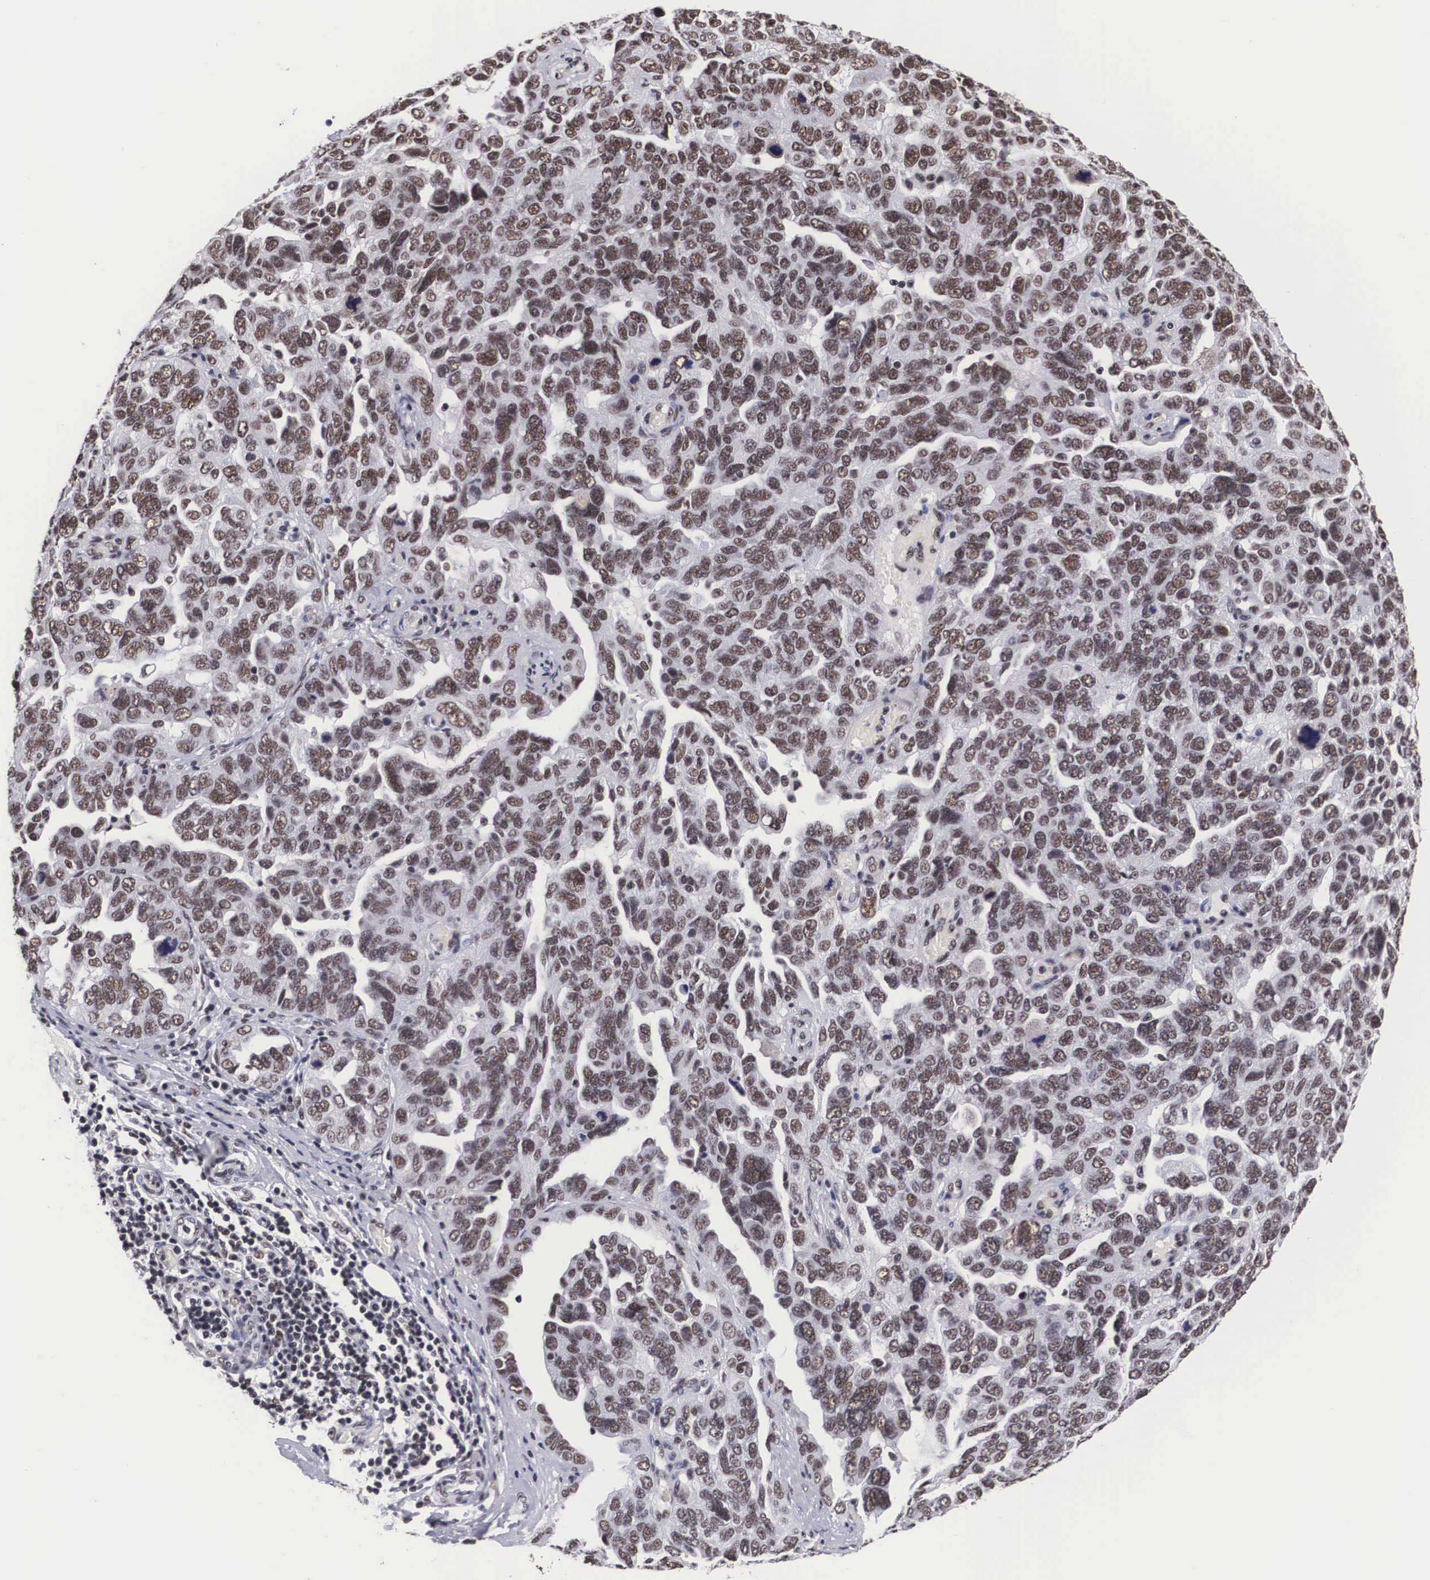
{"staining": {"intensity": "moderate", "quantity": ">75%", "location": "nuclear"}, "tissue": "ovarian cancer", "cell_type": "Tumor cells", "image_type": "cancer", "snomed": [{"axis": "morphology", "description": "Cystadenocarcinoma, serous, NOS"}, {"axis": "topography", "description": "Ovary"}], "caption": "An immunohistochemistry image of neoplastic tissue is shown. Protein staining in brown highlights moderate nuclear positivity in serous cystadenocarcinoma (ovarian) within tumor cells.", "gene": "SF3A1", "patient": {"sex": "female", "age": 64}}